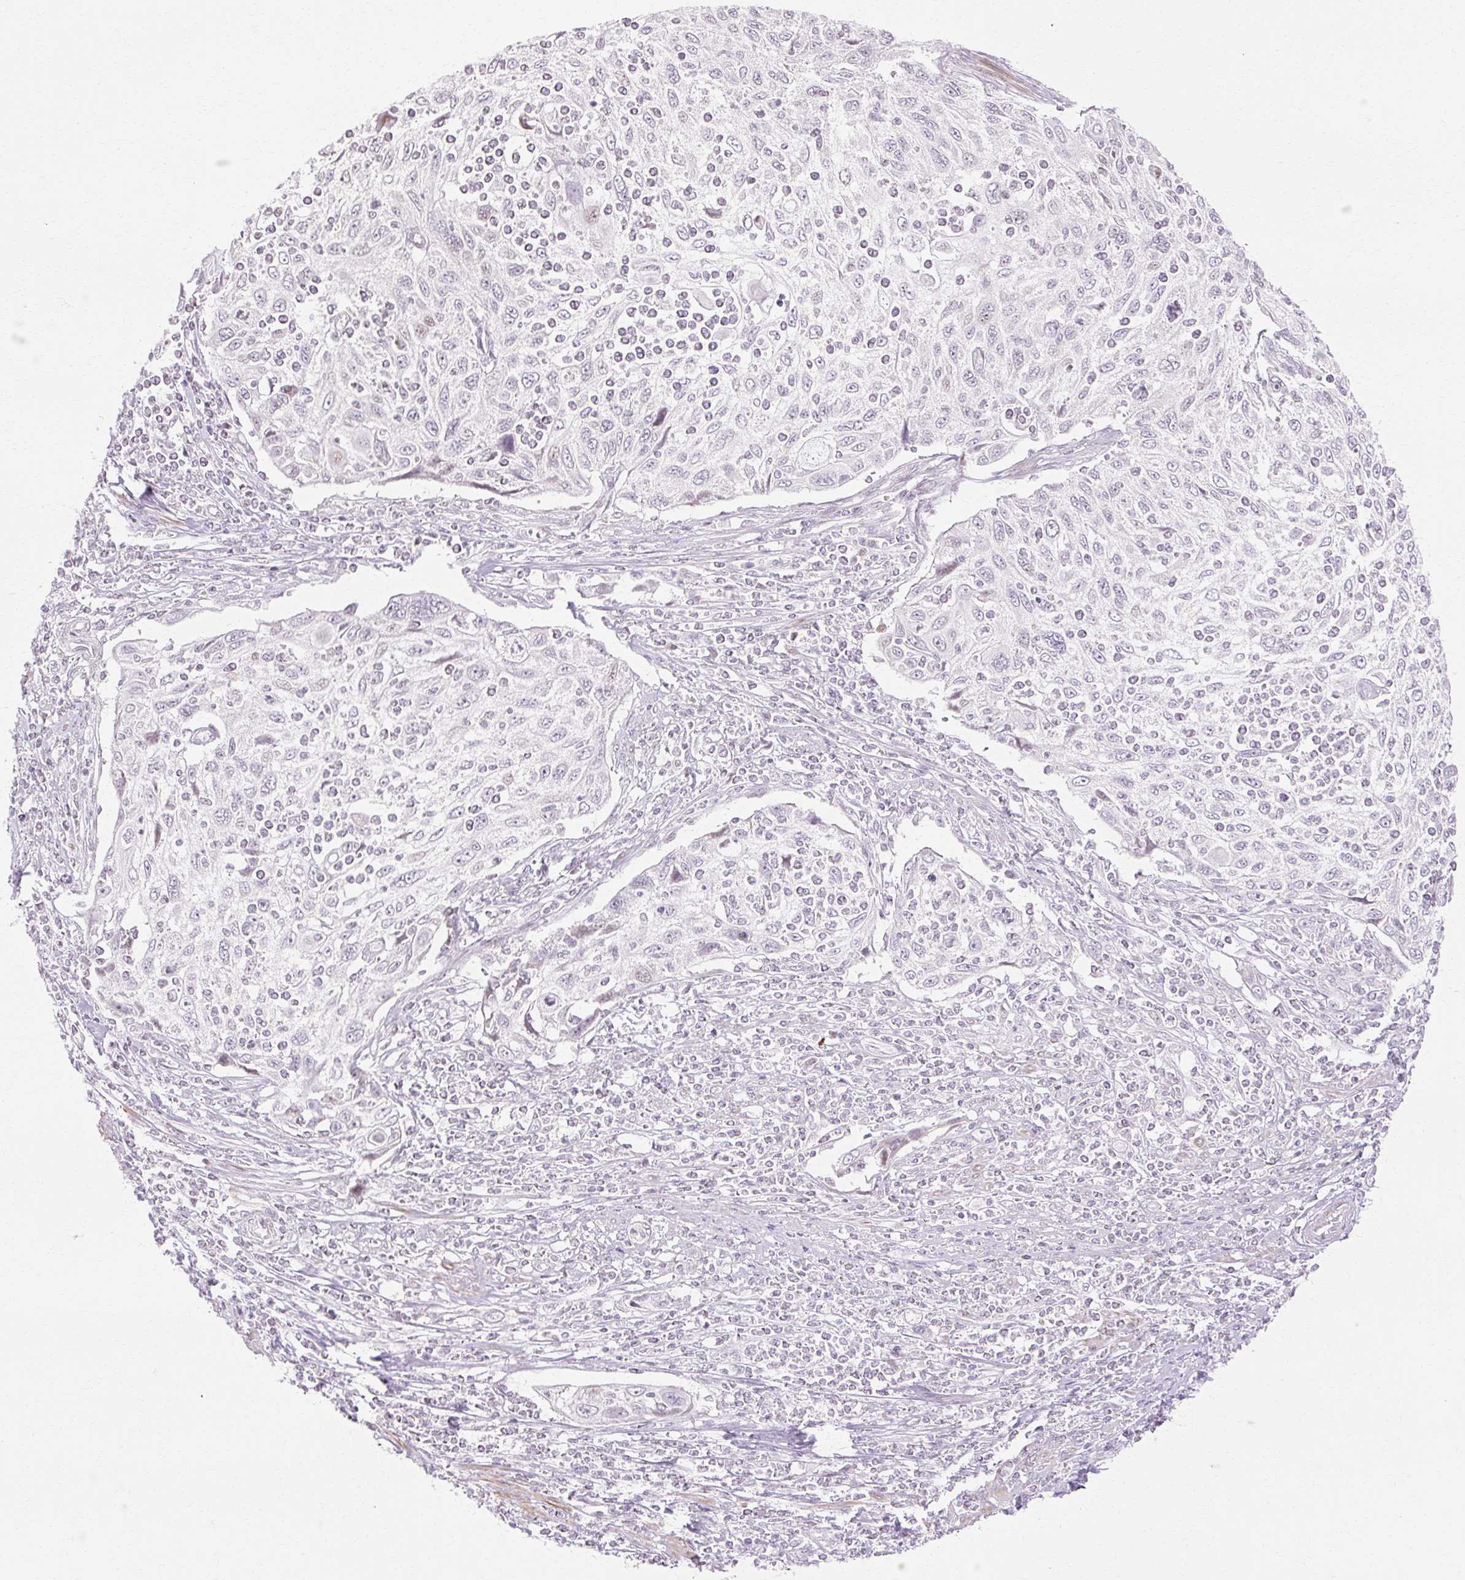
{"staining": {"intensity": "negative", "quantity": "none", "location": "none"}, "tissue": "cervical cancer", "cell_type": "Tumor cells", "image_type": "cancer", "snomed": [{"axis": "morphology", "description": "Squamous cell carcinoma, NOS"}, {"axis": "topography", "description": "Cervix"}], "caption": "IHC histopathology image of human squamous cell carcinoma (cervical) stained for a protein (brown), which reveals no expression in tumor cells.", "gene": "C3orf49", "patient": {"sex": "female", "age": 70}}